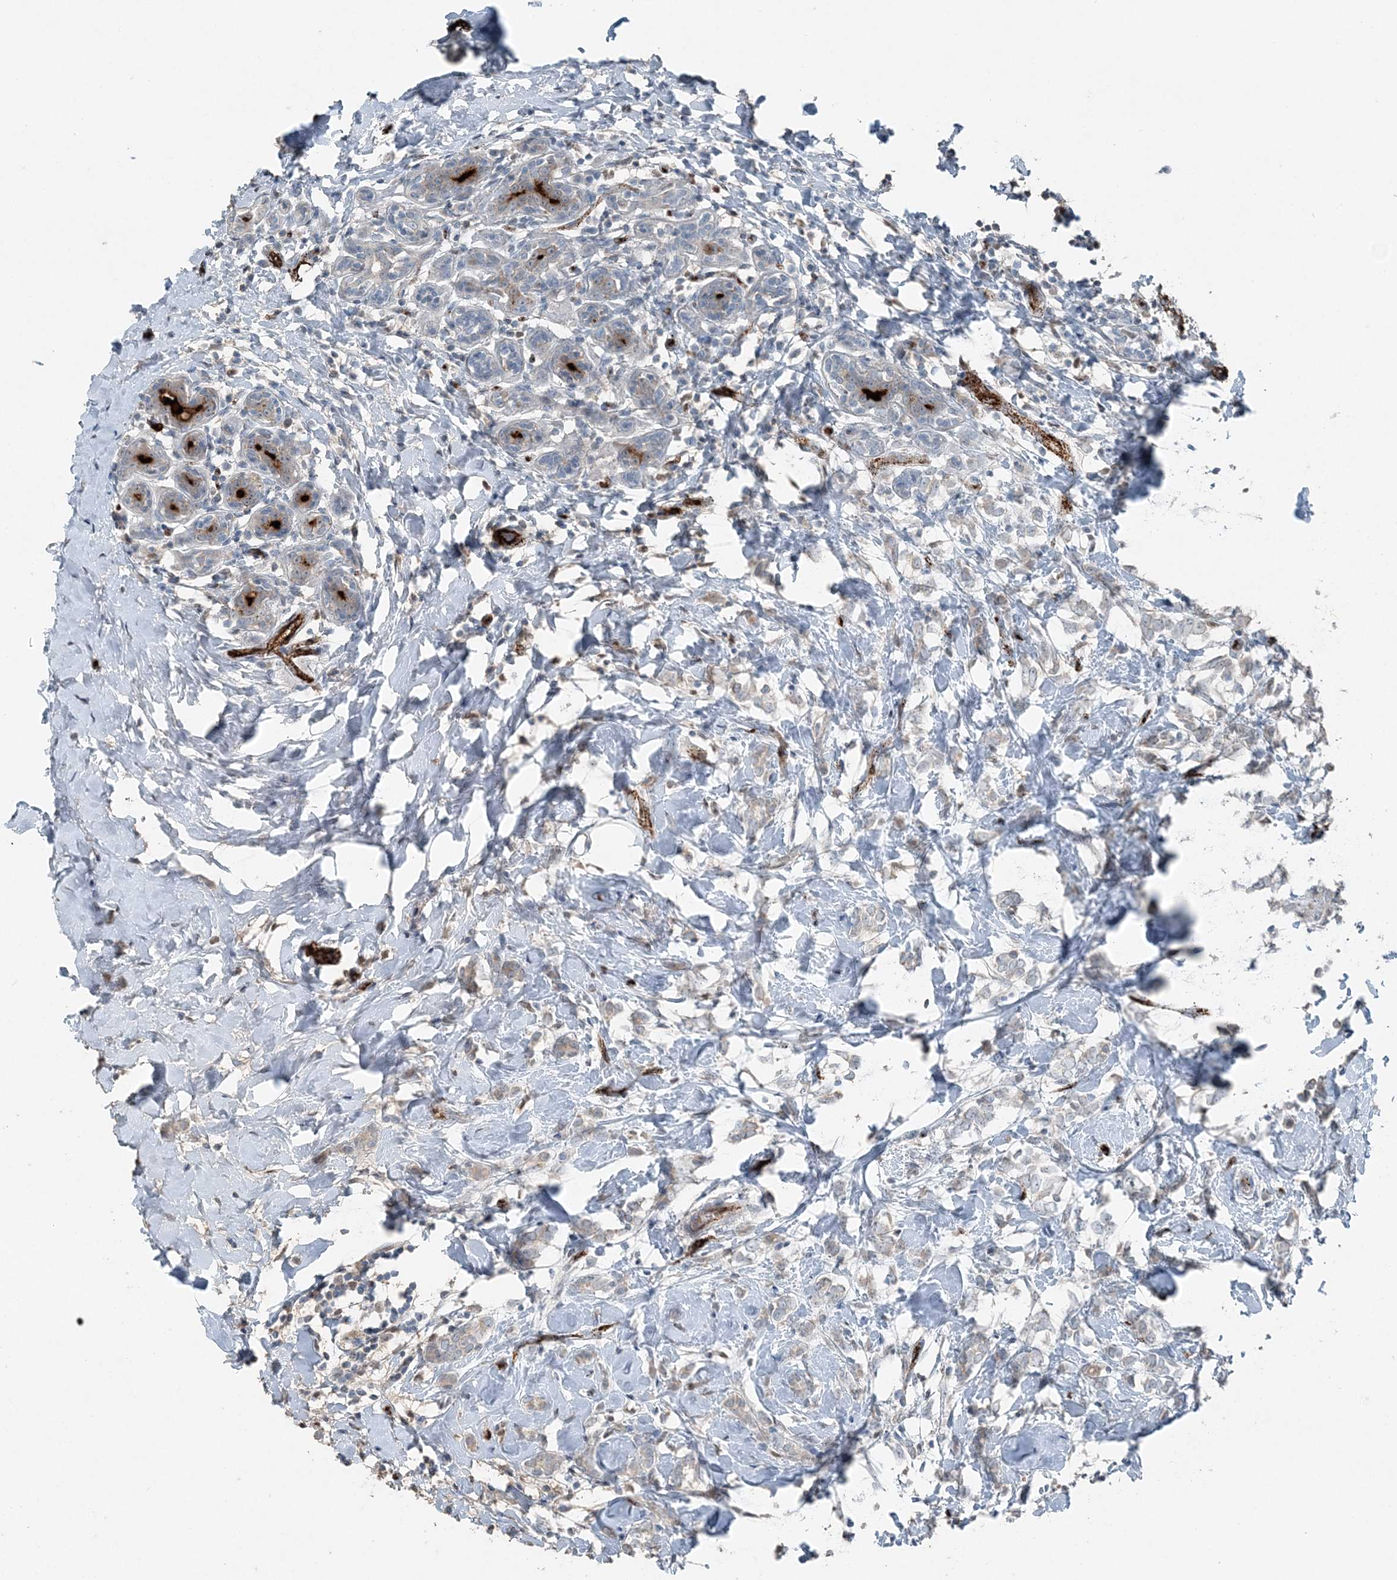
{"staining": {"intensity": "weak", "quantity": "<25%", "location": "cytoplasmic/membranous"}, "tissue": "breast cancer", "cell_type": "Tumor cells", "image_type": "cancer", "snomed": [{"axis": "morphology", "description": "Normal tissue, NOS"}, {"axis": "morphology", "description": "Lobular carcinoma"}, {"axis": "topography", "description": "Breast"}], "caption": "A histopathology image of human breast cancer is negative for staining in tumor cells.", "gene": "ELOVL7", "patient": {"sex": "female", "age": 47}}